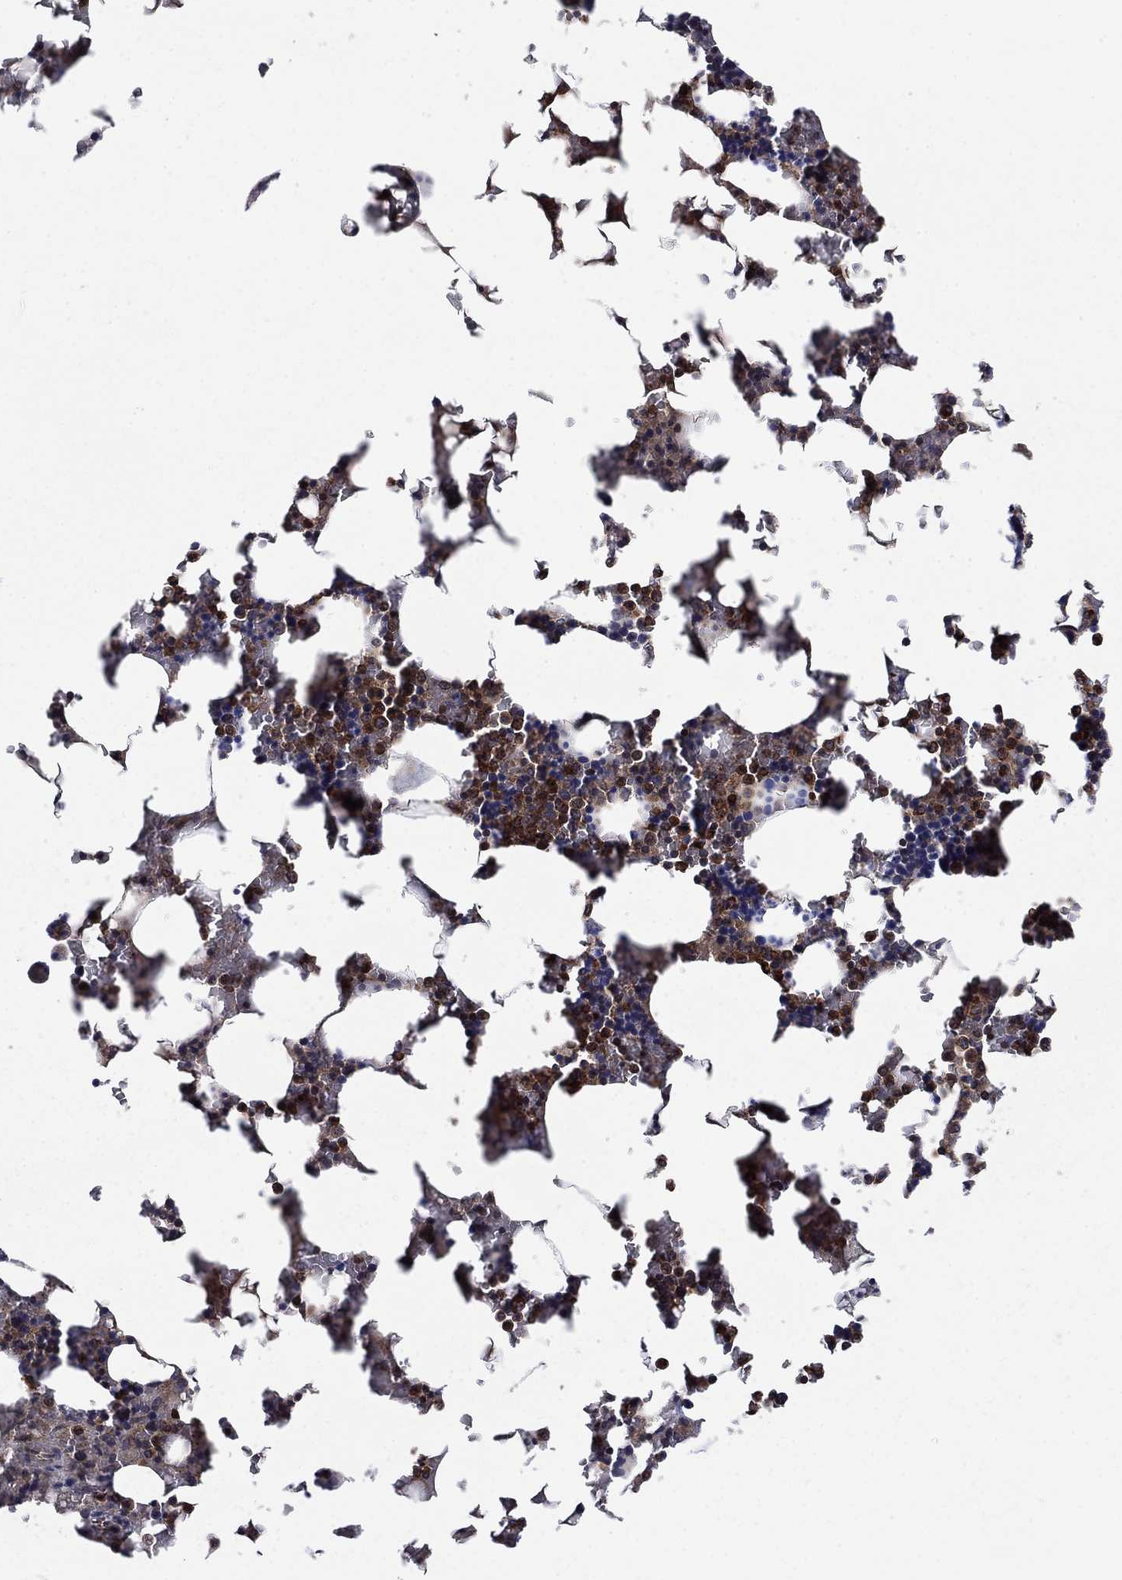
{"staining": {"intensity": "moderate", "quantity": ">75%", "location": "cytoplasmic/membranous"}, "tissue": "bone marrow", "cell_type": "Hematopoietic cells", "image_type": "normal", "snomed": [{"axis": "morphology", "description": "Normal tissue, NOS"}, {"axis": "topography", "description": "Bone marrow"}], "caption": "Protein analysis of normal bone marrow displays moderate cytoplasmic/membranous expression in approximately >75% of hematopoietic cells.", "gene": "IFI35", "patient": {"sex": "male", "age": 51}}